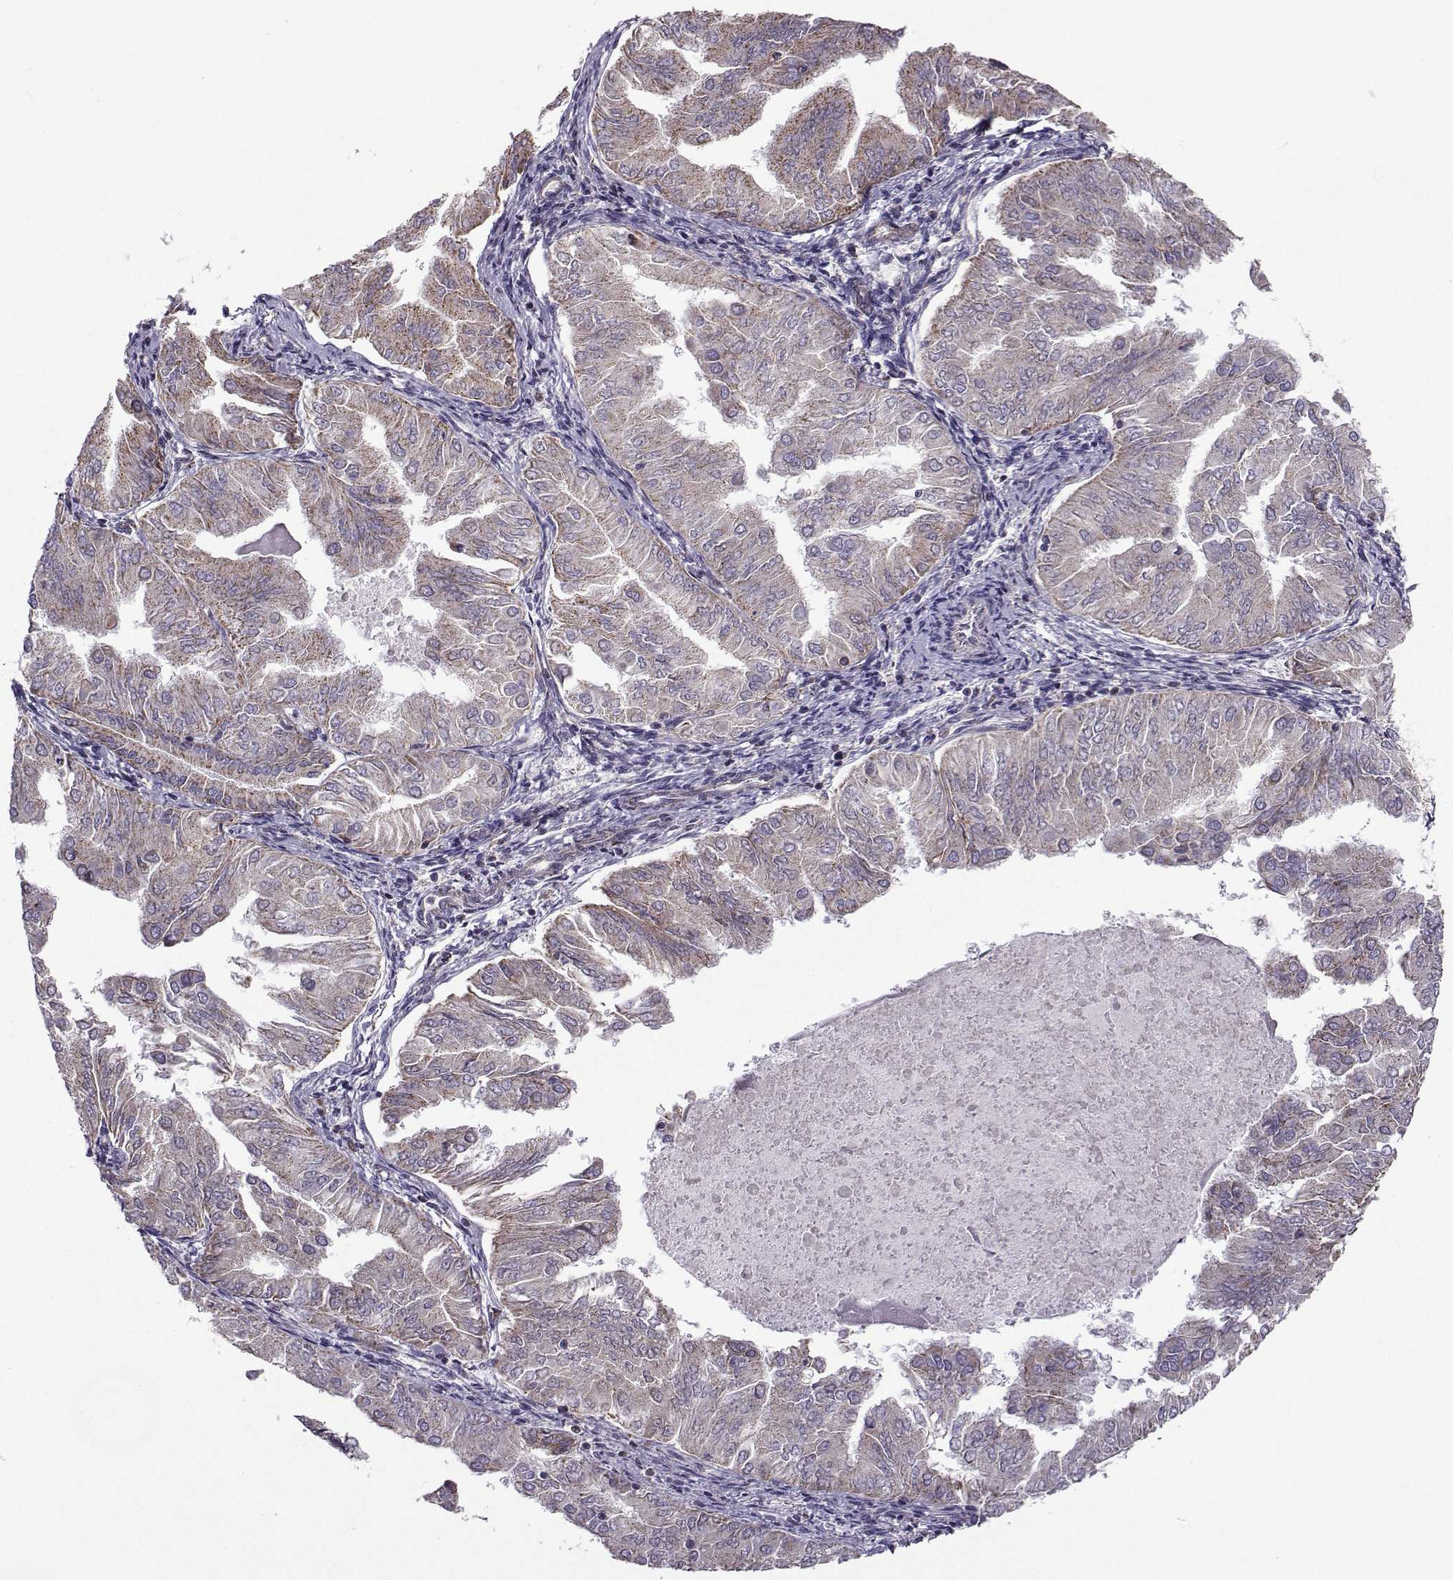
{"staining": {"intensity": "moderate", "quantity": ">75%", "location": "cytoplasmic/membranous"}, "tissue": "endometrial cancer", "cell_type": "Tumor cells", "image_type": "cancer", "snomed": [{"axis": "morphology", "description": "Adenocarcinoma, NOS"}, {"axis": "topography", "description": "Endometrium"}], "caption": "A high-resolution photomicrograph shows IHC staining of endometrial cancer, which reveals moderate cytoplasmic/membranous staining in about >75% of tumor cells.", "gene": "NECAB3", "patient": {"sex": "female", "age": 53}}